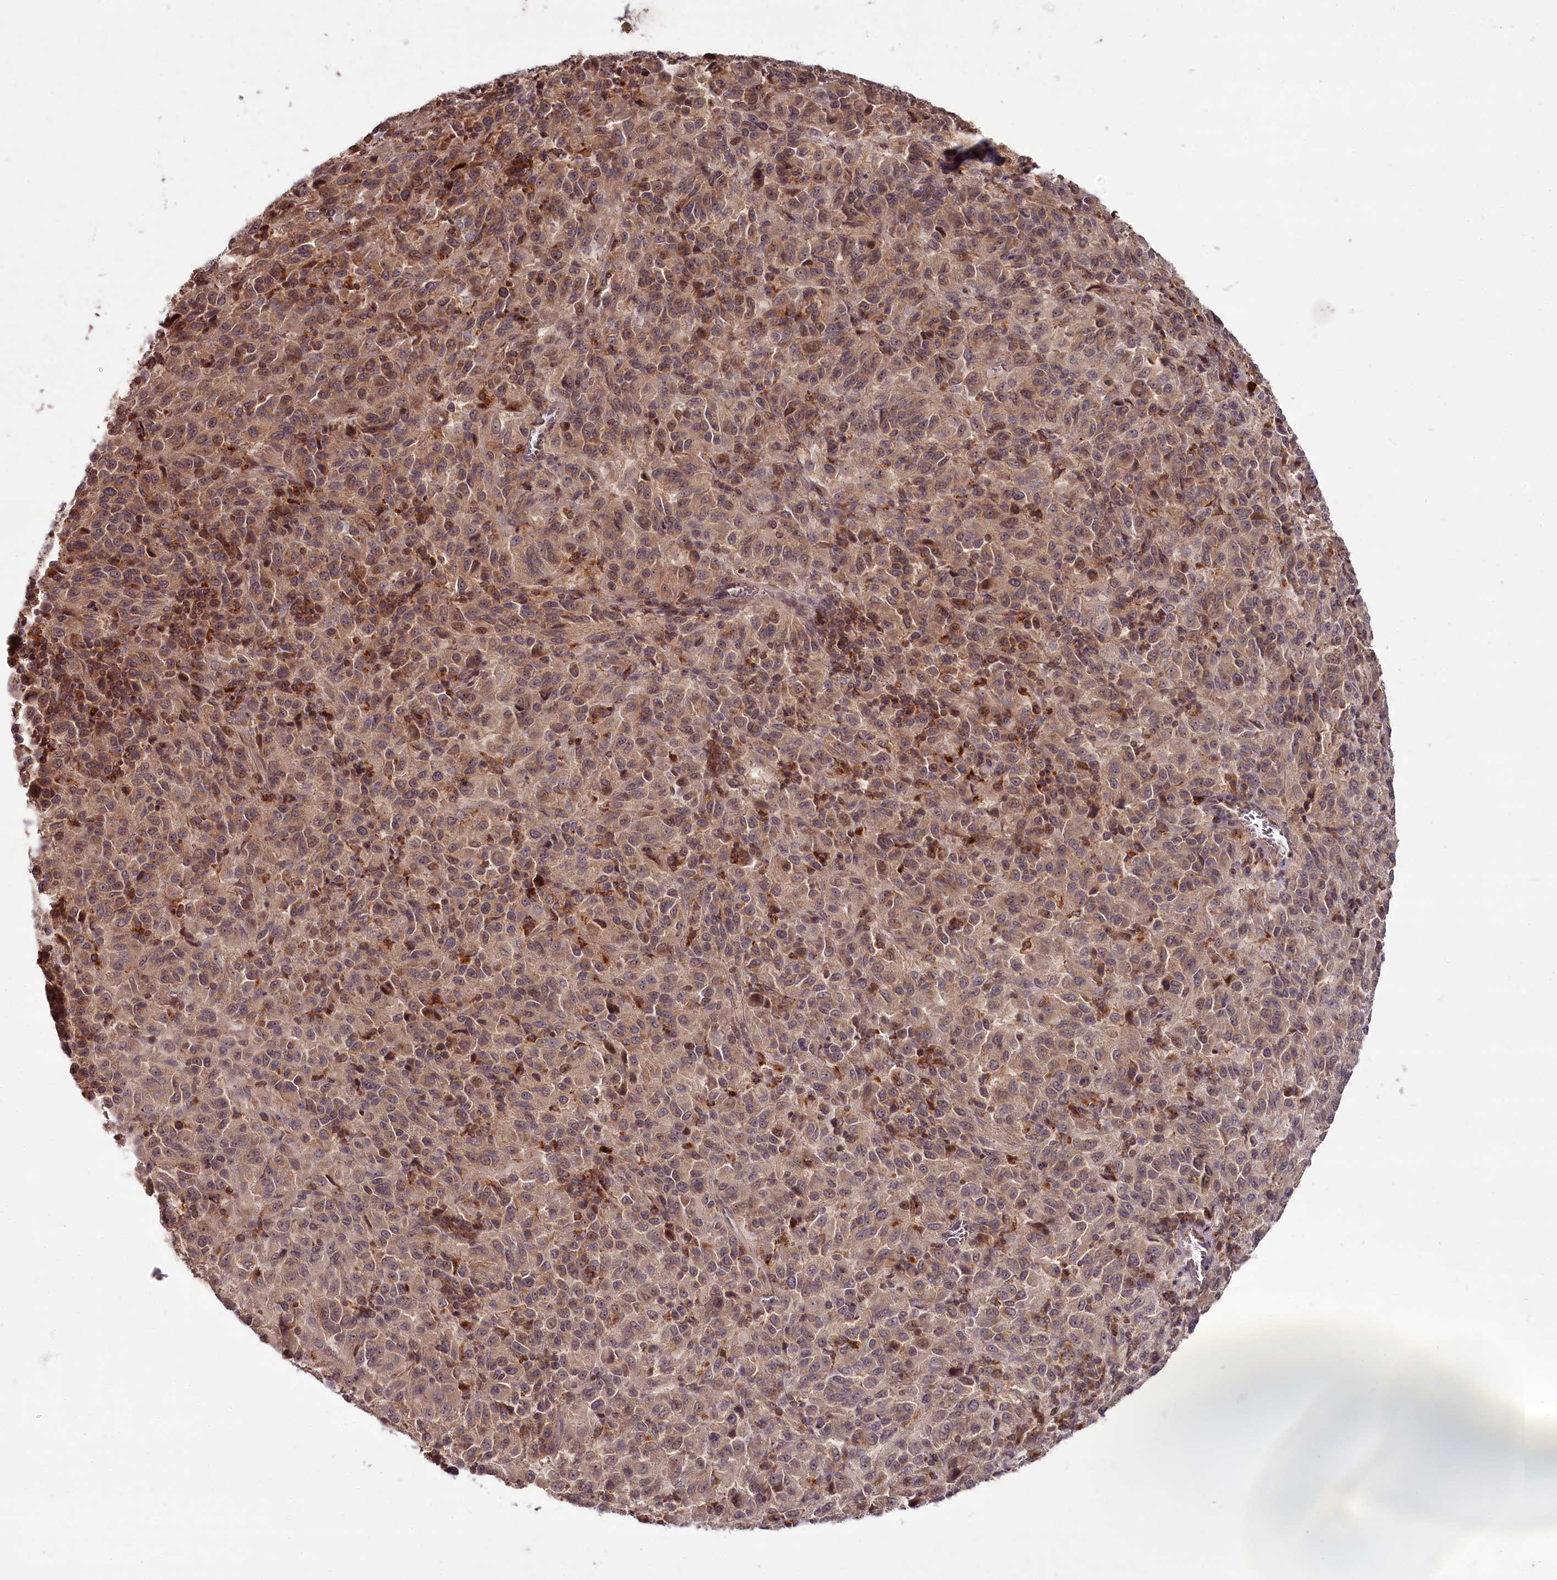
{"staining": {"intensity": "weak", "quantity": ">75%", "location": "cytoplasmic/membranous"}, "tissue": "melanoma", "cell_type": "Tumor cells", "image_type": "cancer", "snomed": [{"axis": "morphology", "description": "Malignant melanoma, Metastatic site"}, {"axis": "topography", "description": "Lung"}], "caption": "Immunohistochemical staining of malignant melanoma (metastatic site) shows low levels of weak cytoplasmic/membranous positivity in approximately >75% of tumor cells.", "gene": "PCBP2", "patient": {"sex": "male", "age": 64}}